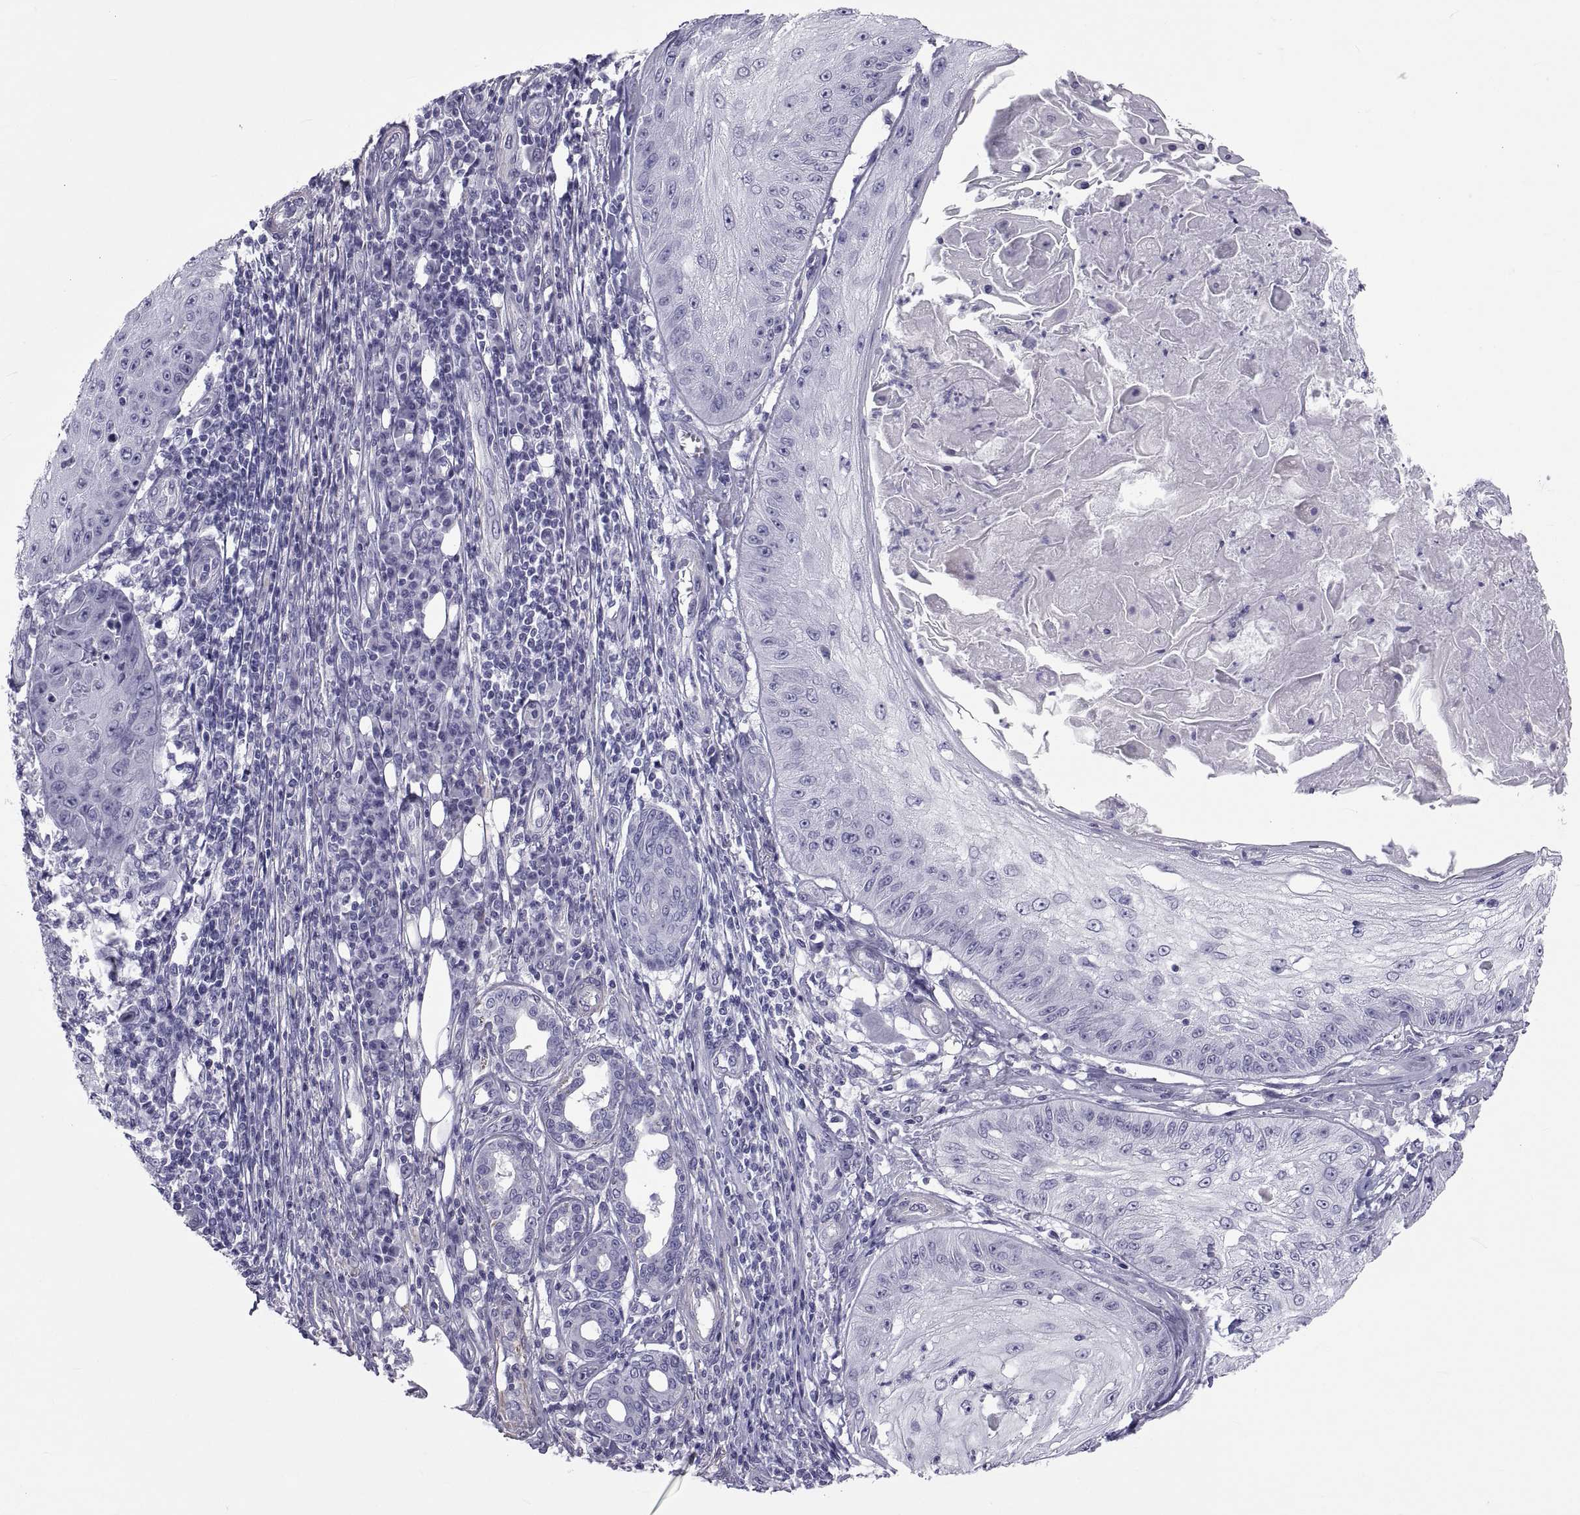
{"staining": {"intensity": "negative", "quantity": "none", "location": "none"}, "tissue": "skin cancer", "cell_type": "Tumor cells", "image_type": "cancer", "snomed": [{"axis": "morphology", "description": "Squamous cell carcinoma, NOS"}, {"axis": "topography", "description": "Skin"}], "caption": "DAB immunohistochemical staining of skin cancer (squamous cell carcinoma) demonstrates no significant expression in tumor cells.", "gene": "MAGEB1", "patient": {"sex": "male", "age": 70}}